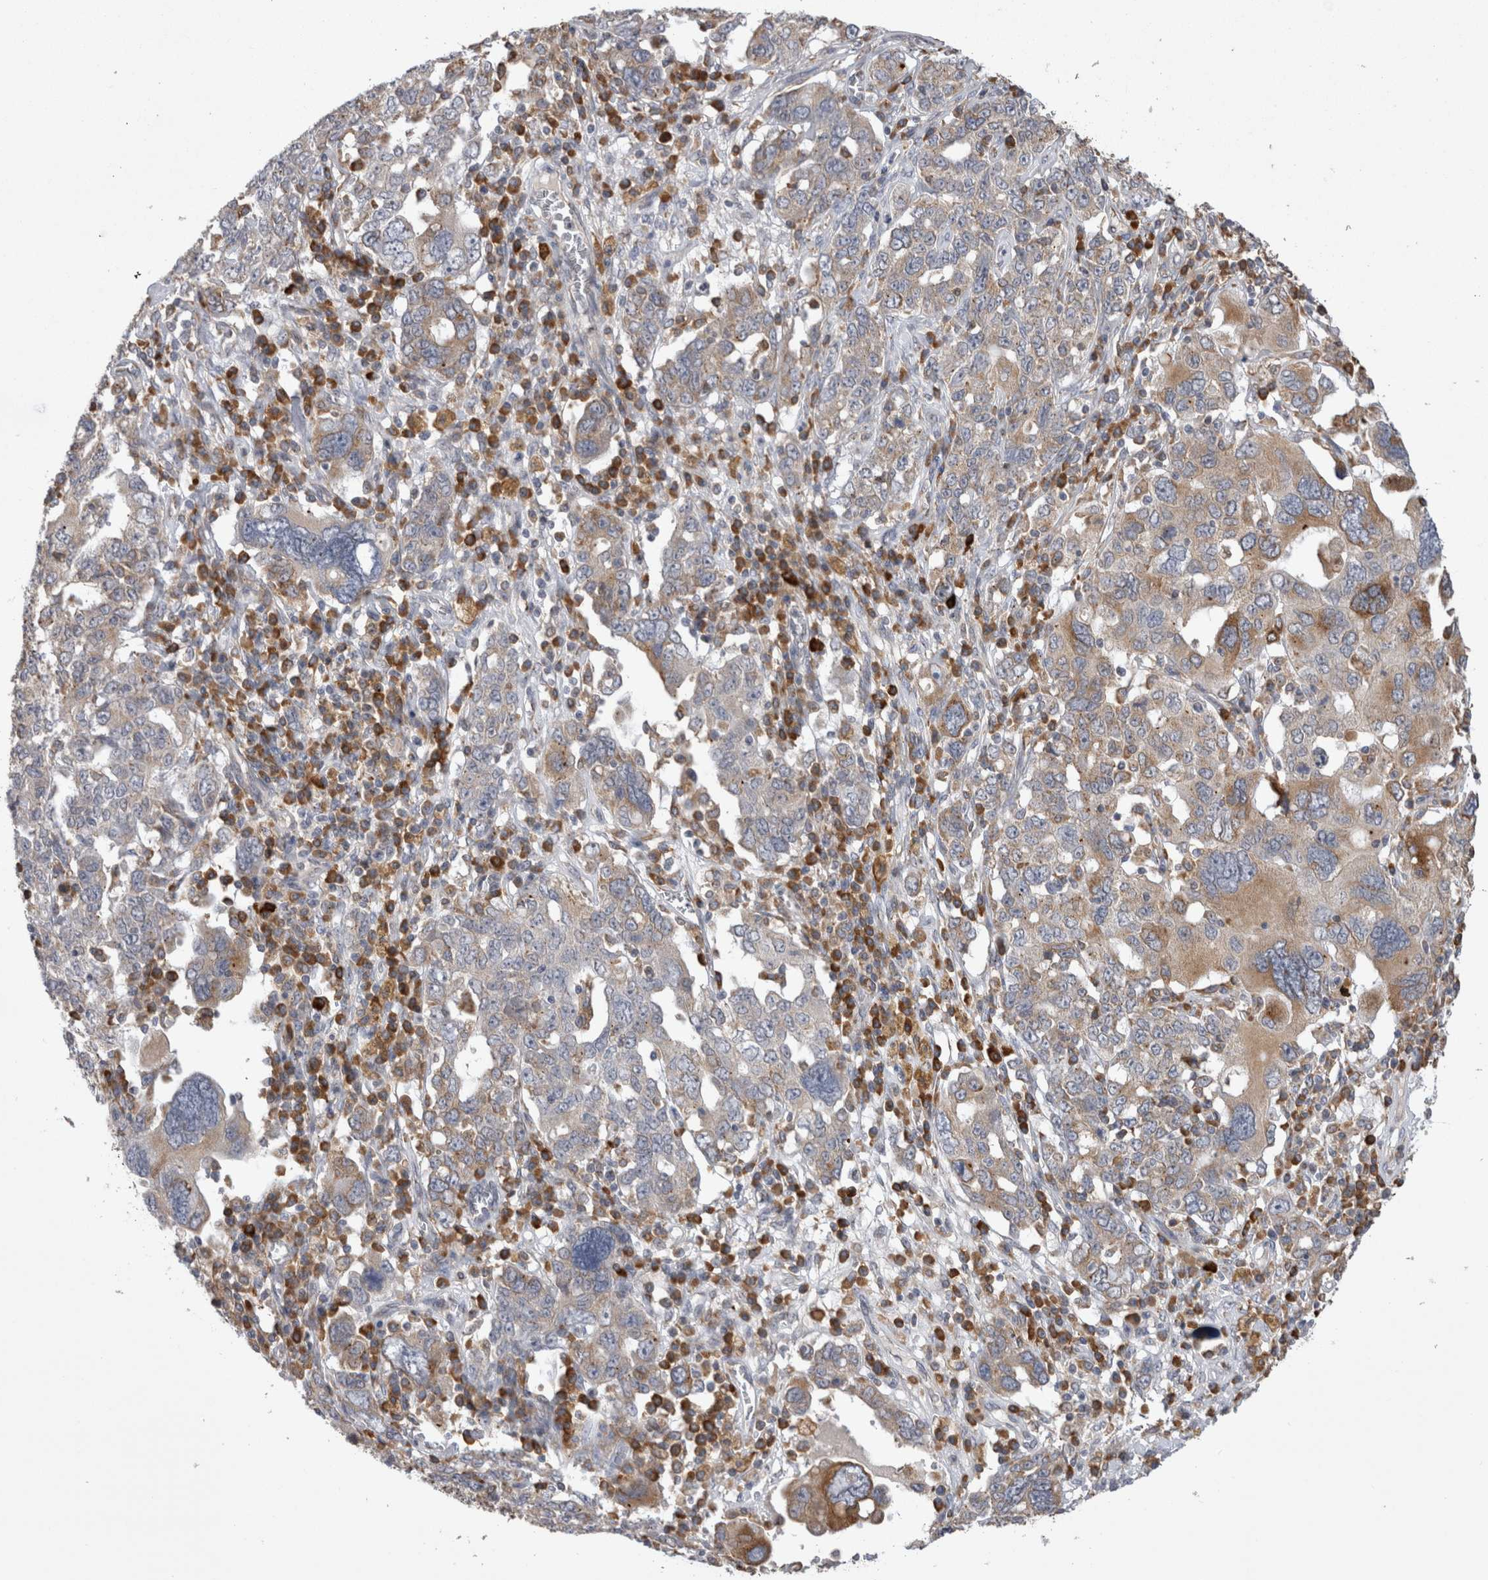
{"staining": {"intensity": "moderate", "quantity": "<25%", "location": "cytoplasmic/membranous"}, "tissue": "ovarian cancer", "cell_type": "Tumor cells", "image_type": "cancer", "snomed": [{"axis": "morphology", "description": "Carcinoma, endometroid"}, {"axis": "topography", "description": "Ovary"}], "caption": "Tumor cells exhibit low levels of moderate cytoplasmic/membranous staining in about <25% of cells in endometroid carcinoma (ovarian).", "gene": "ZNF341", "patient": {"sex": "female", "age": 62}}